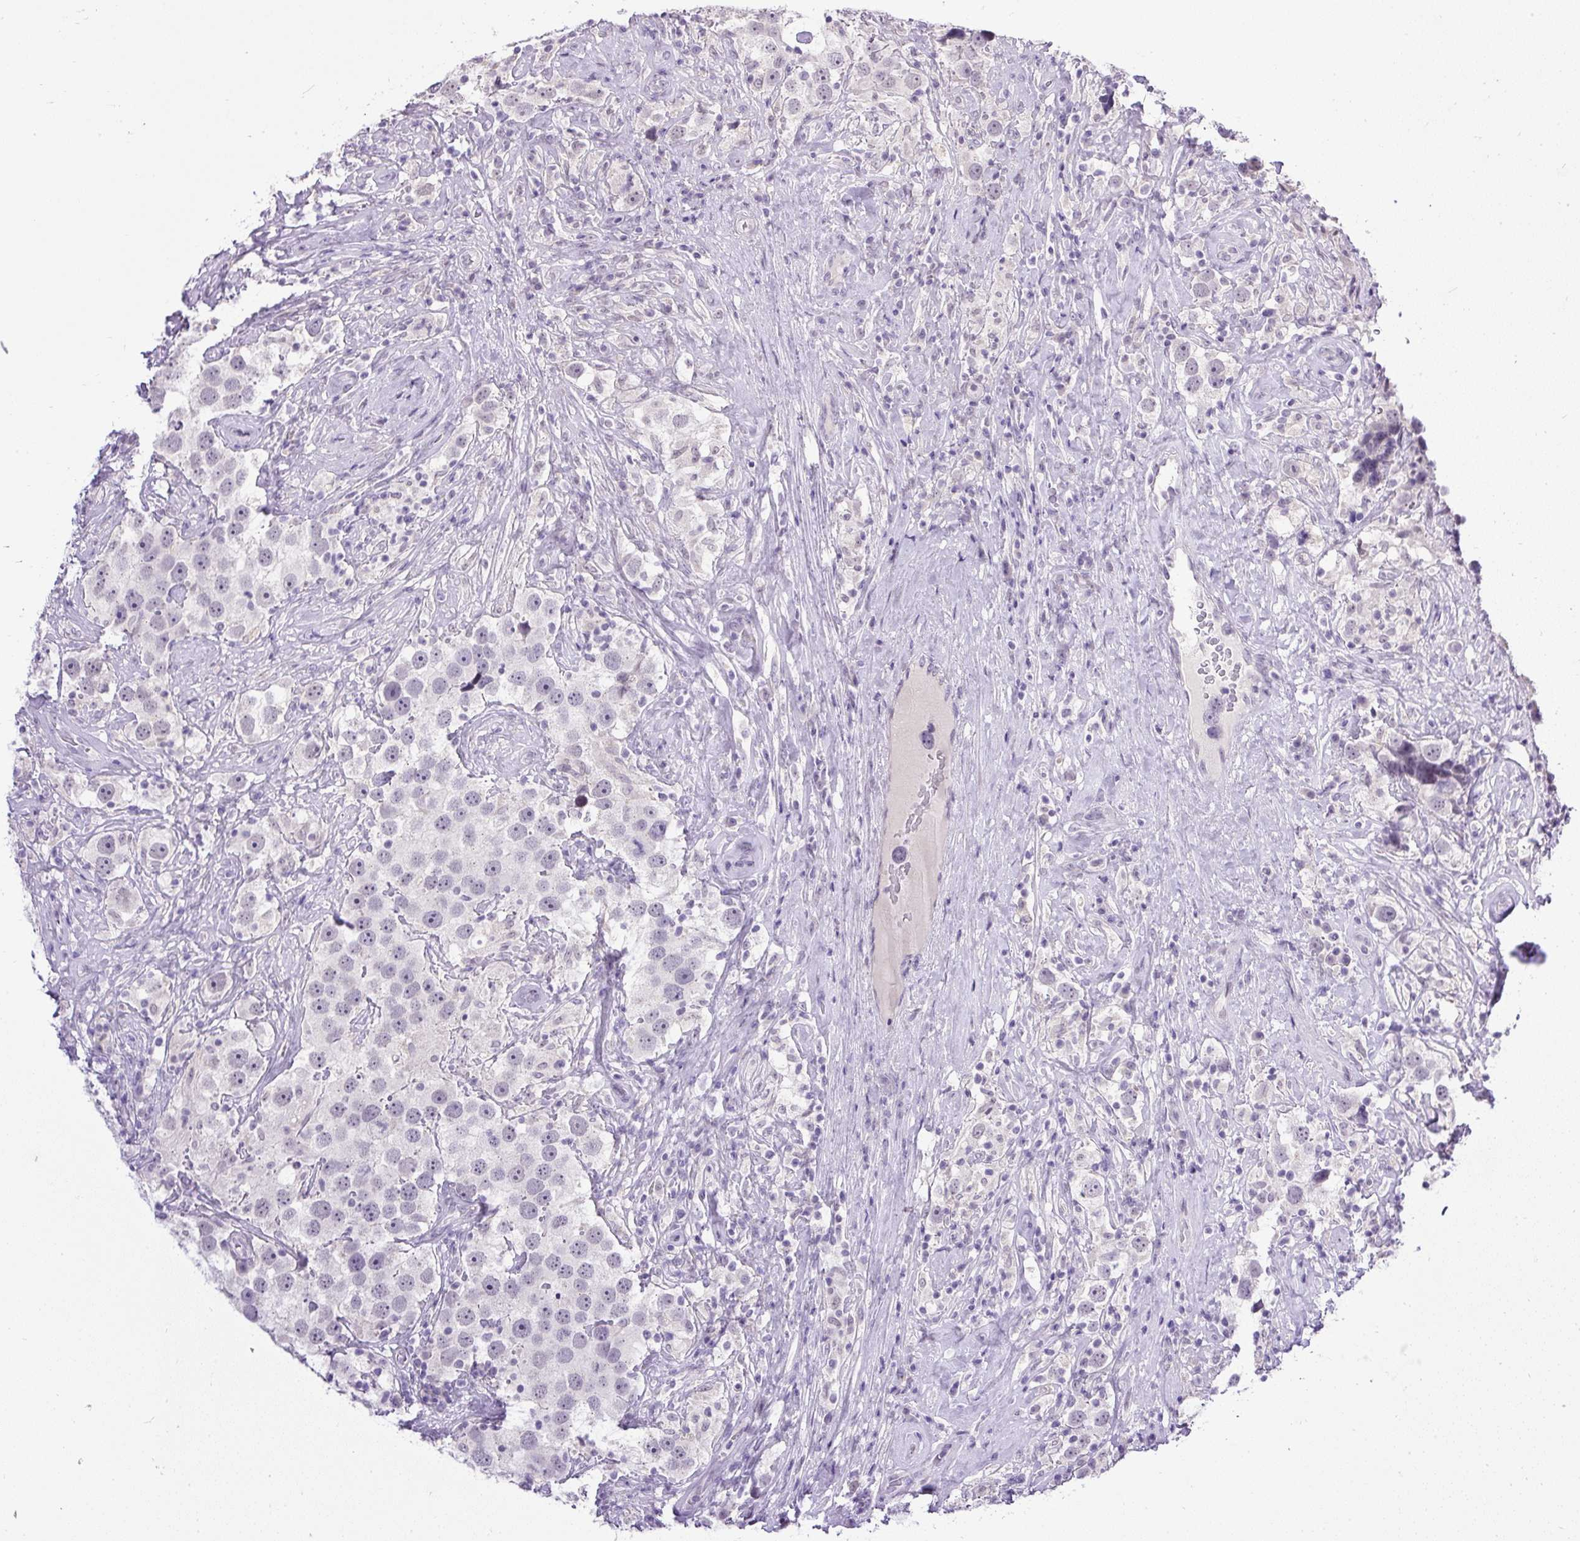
{"staining": {"intensity": "negative", "quantity": "none", "location": "none"}, "tissue": "testis cancer", "cell_type": "Tumor cells", "image_type": "cancer", "snomed": [{"axis": "morphology", "description": "Seminoma, NOS"}, {"axis": "topography", "description": "Testis"}], "caption": "An immunohistochemistry (IHC) photomicrograph of seminoma (testis) is shown. There is no staining in tumor cells of seminoma (testis). (Brightfield microscopy of DAB immunohistochemistry (IHC) at high magnification).", "gene": "WNT10B", "patient": {"sex": "male", "age": 49}}